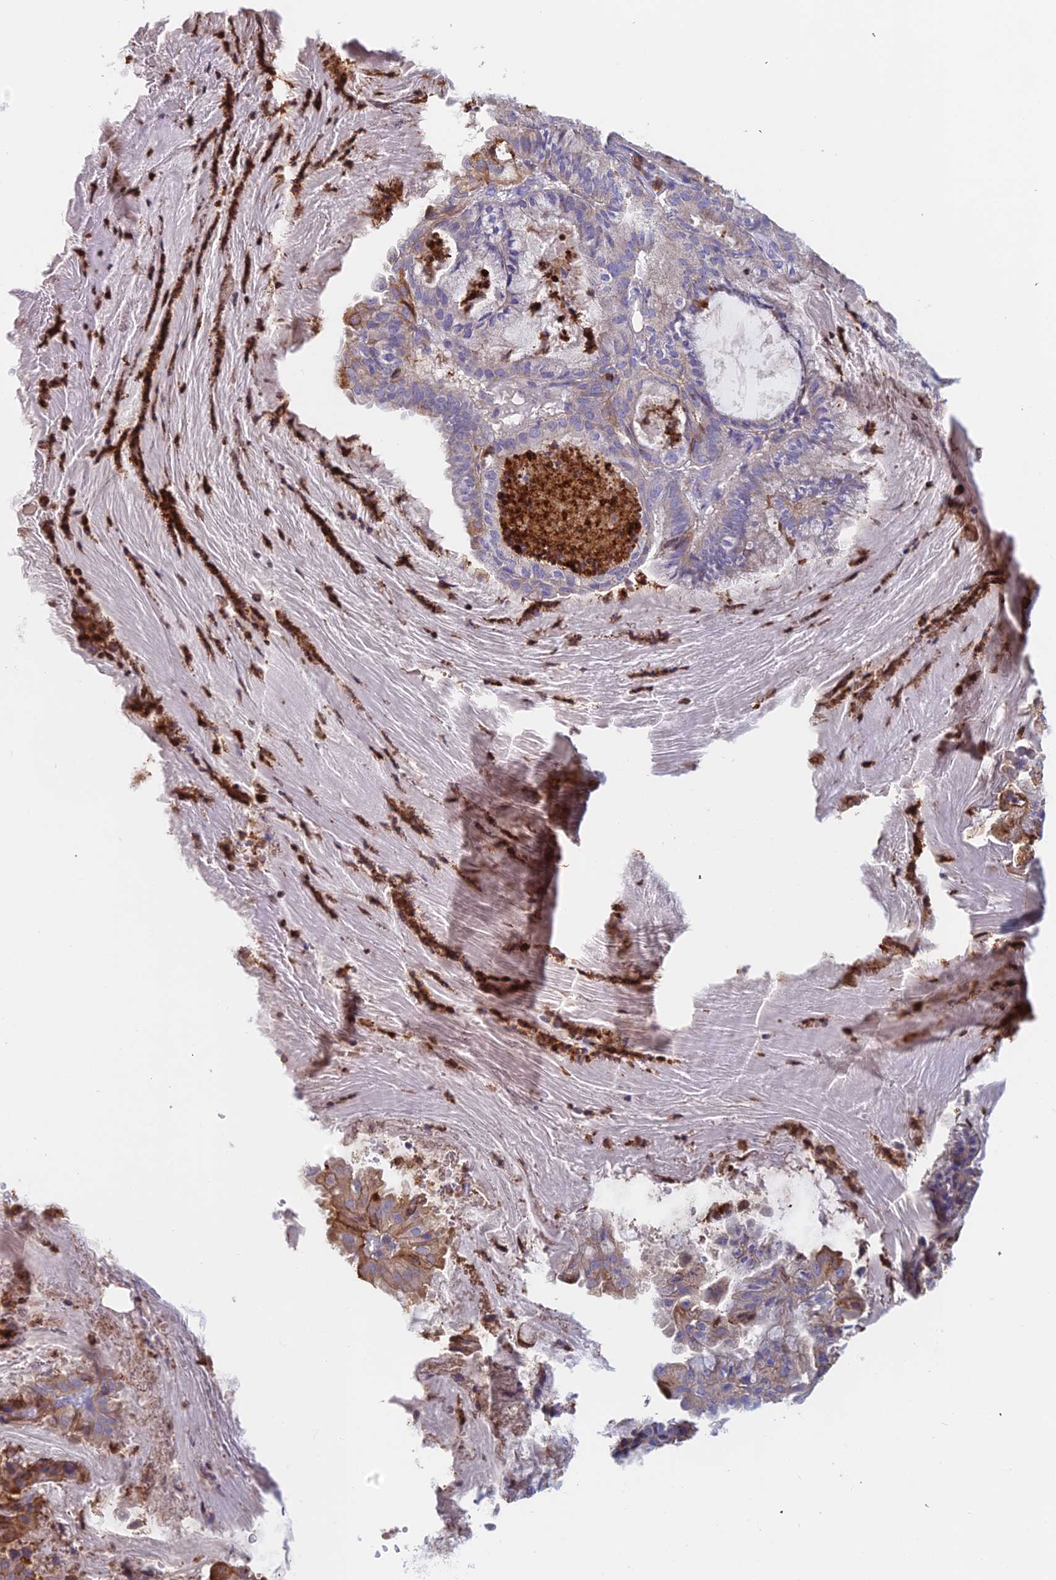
{"staining": {"intensity": "weak", "quantity": "25%-75%", "location": "cytoplasmic/membranous"}, "tissue": "endometrial cancer", "cell_type": "Tumor cells", "image_type": "cancer", "snomed": [{"axis": "morphology", "description": "Adenocarcinoma, NOS"}, {"axis": "topography", "description": "Endometrium"}], "caption": "Immunohistochemical staining of human endometrial cancer exhibits low levels of weak cytoplasmic/membranous expression in approximately 25%-75% of tumor cells.", "gene": "IFTAP", "patient": {"sex": "female", "age": 86}}